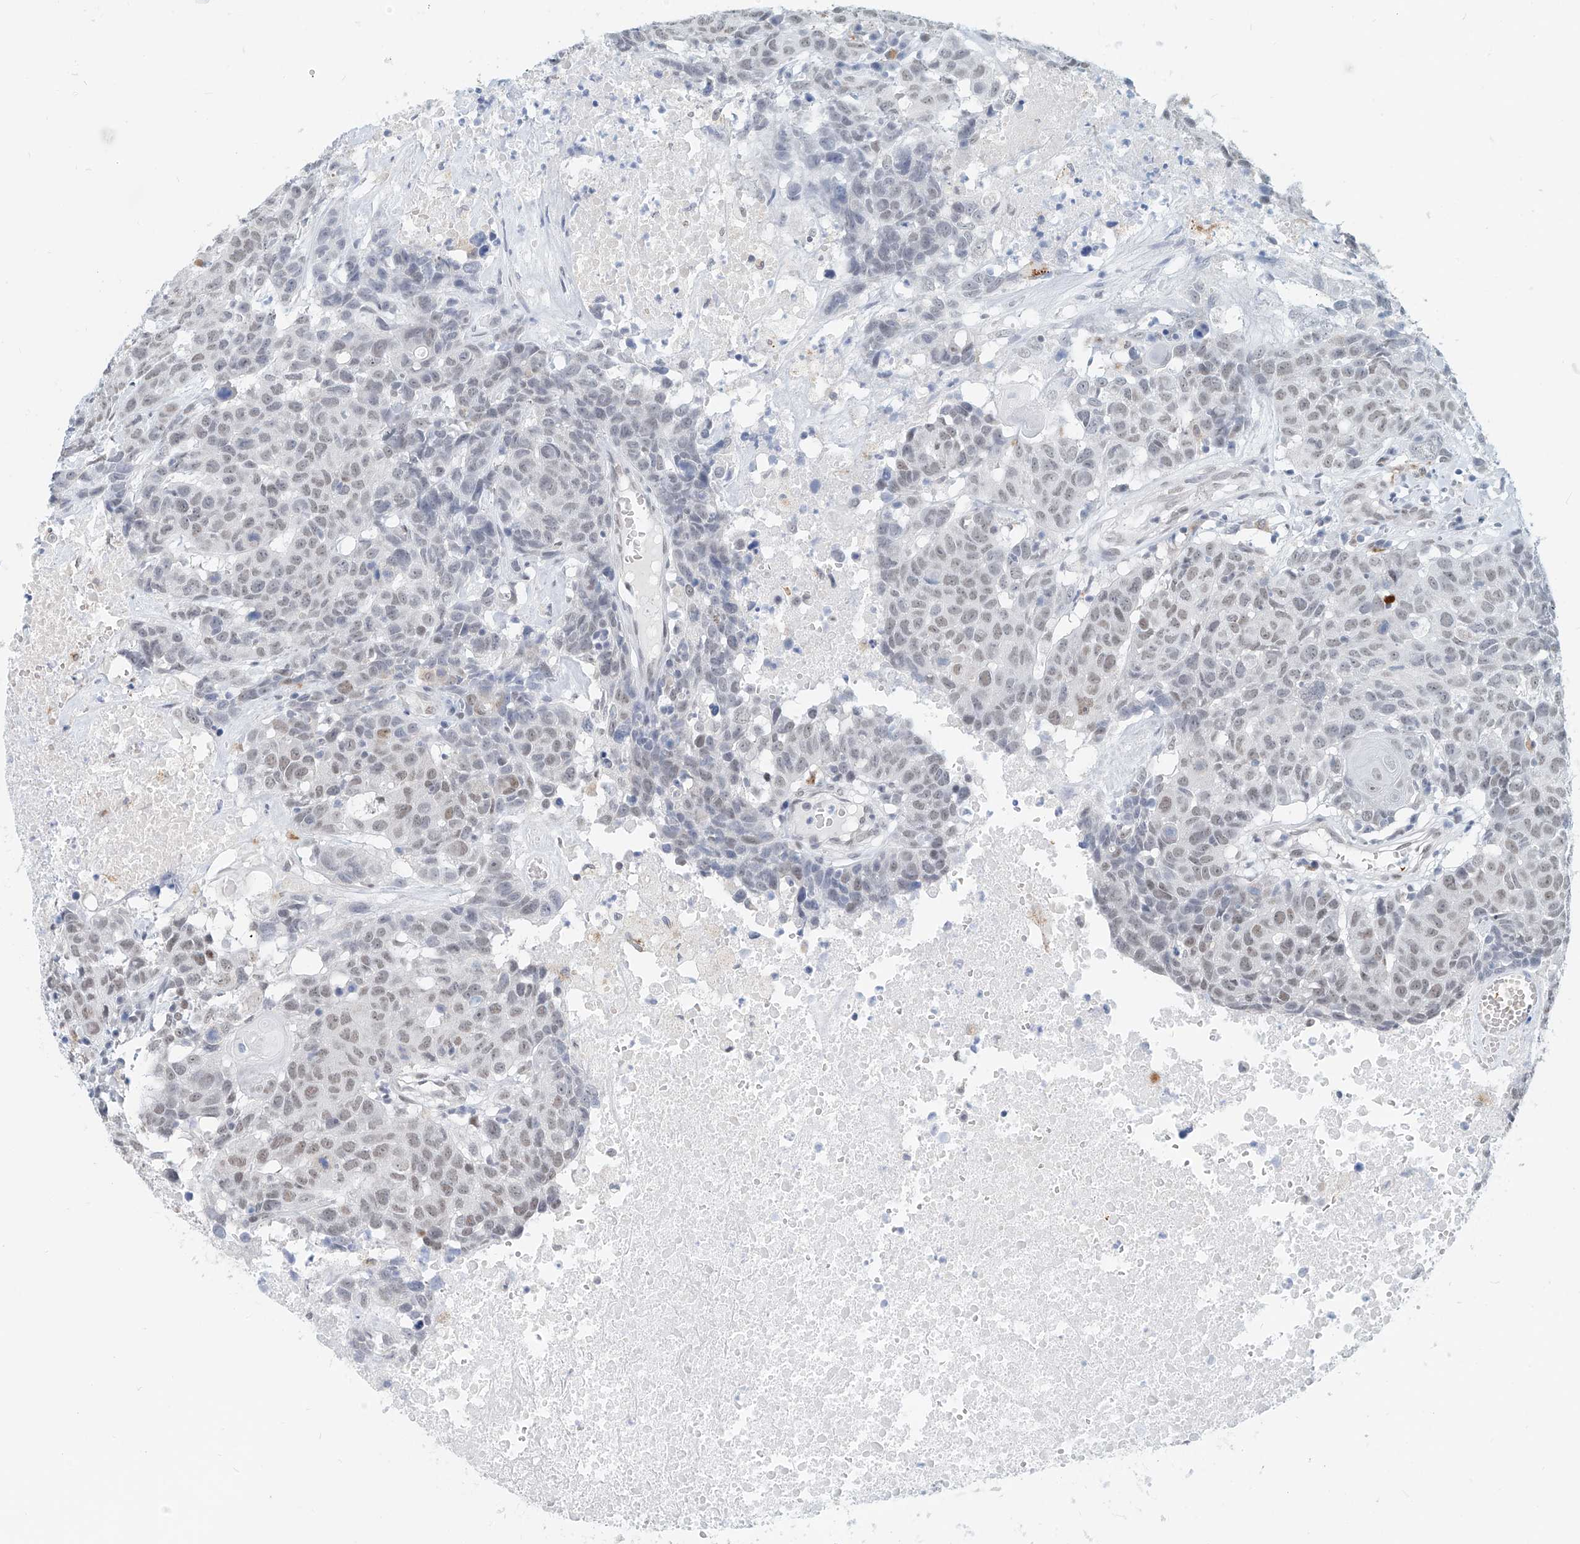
{"staining": {"intensity": "weak", "quantity": "25%-75%", "location": "nuclear"}, "tissue": "head and neck cancer", "cell_type": "Tumor cells", "image_type": "cancer", "snomed": [{"axis": "morphology", "description": "Squamous cell carcinoma, NOS"}, {"axis": "topography", "description": "Head-Neck"}], "caption": "Immunohistochemical staining of head and neck cancer demonstrates low levels of weak nuclear staining in approximately 25%-75% of tumor cells. (DAB (3,3'-diaminobenzidine) IHC, brown staining for protein, blue staining for nuclei).", "gene": "SASH1", "patient": {"sex": "male", "age": 66}}